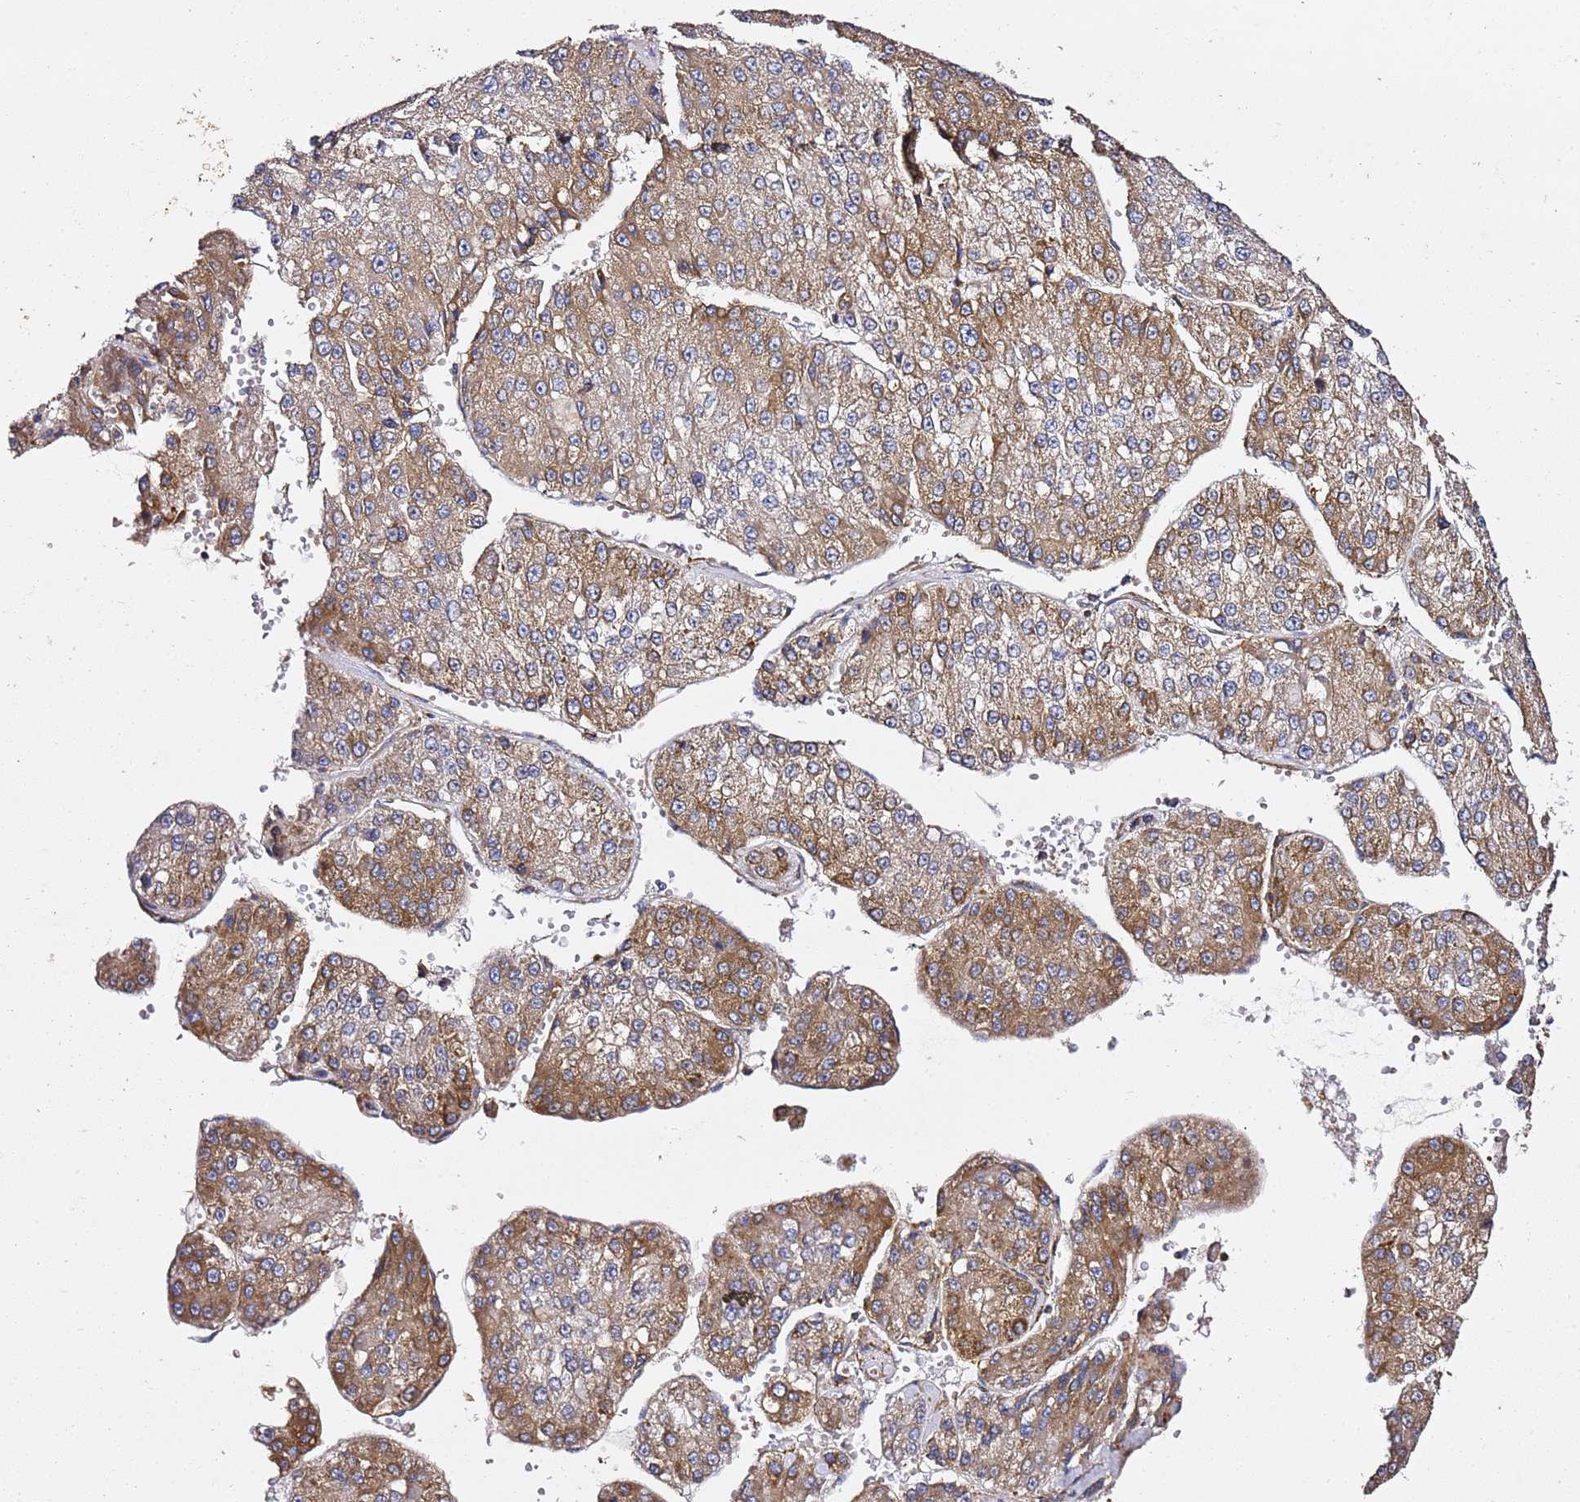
{"staining": {"intensity": "moderate", "quantity": ">75%", "location": "cytoplasmic/membranous"}, "tissue": "liver cancer", "cell_type": "Tumor cells", "image_type": "cancer", "snomed": [{"axis": "morphology", "description": "Carcinoma, Hepatocellular, NOS"}, {"axis": "topography", "description": "Liver"}], "caption": "Moderate cytoplasmic/membranous positivity is appreciated in about >75% of tumor cells in liver cancer. Nuclei are stained in blue.", "gene": "TPST1", "patient": {"sex": "female", "age": 73}}